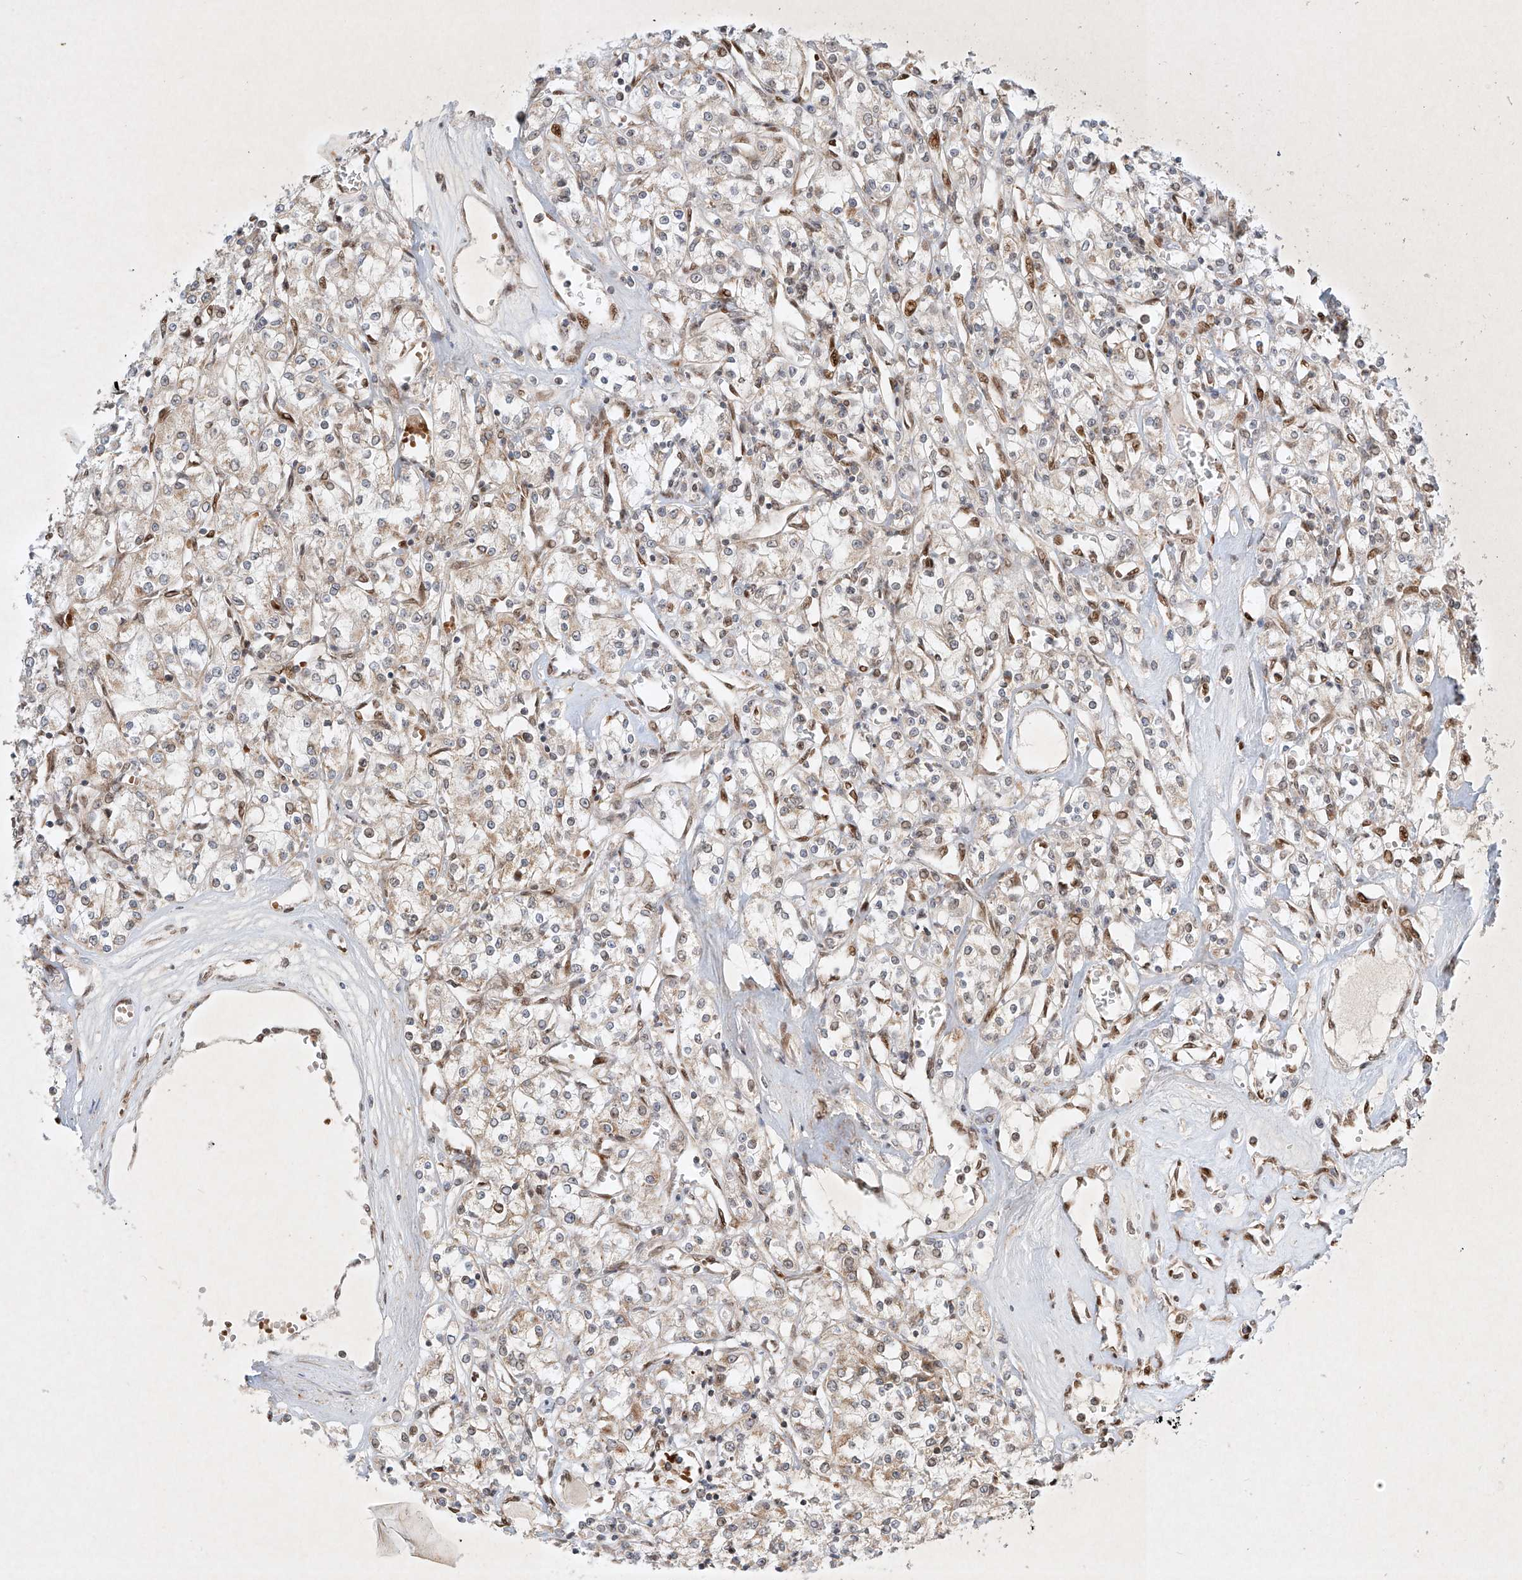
{"staining": {"intensity": "weak", "quantity": "25%-75%", "location": "cytoplasmic/membranous"}, "tissue": "renal cancer", "cell_type": "Tumor cells", "image_type": "cancer", "snomed": [{"axis": "morphology", "description": "Adenocarcinoma, NOS"}, {"axis": "topography", "description": "Kidney"}], "caption": "A low amount of weak cytoplasmic/membranous expression is present in about 25%-75% of tumor cells in renal adenocarcinoma tissue.", "gene": "EPG5", "patient": {"sex": "female", "age": 59}}